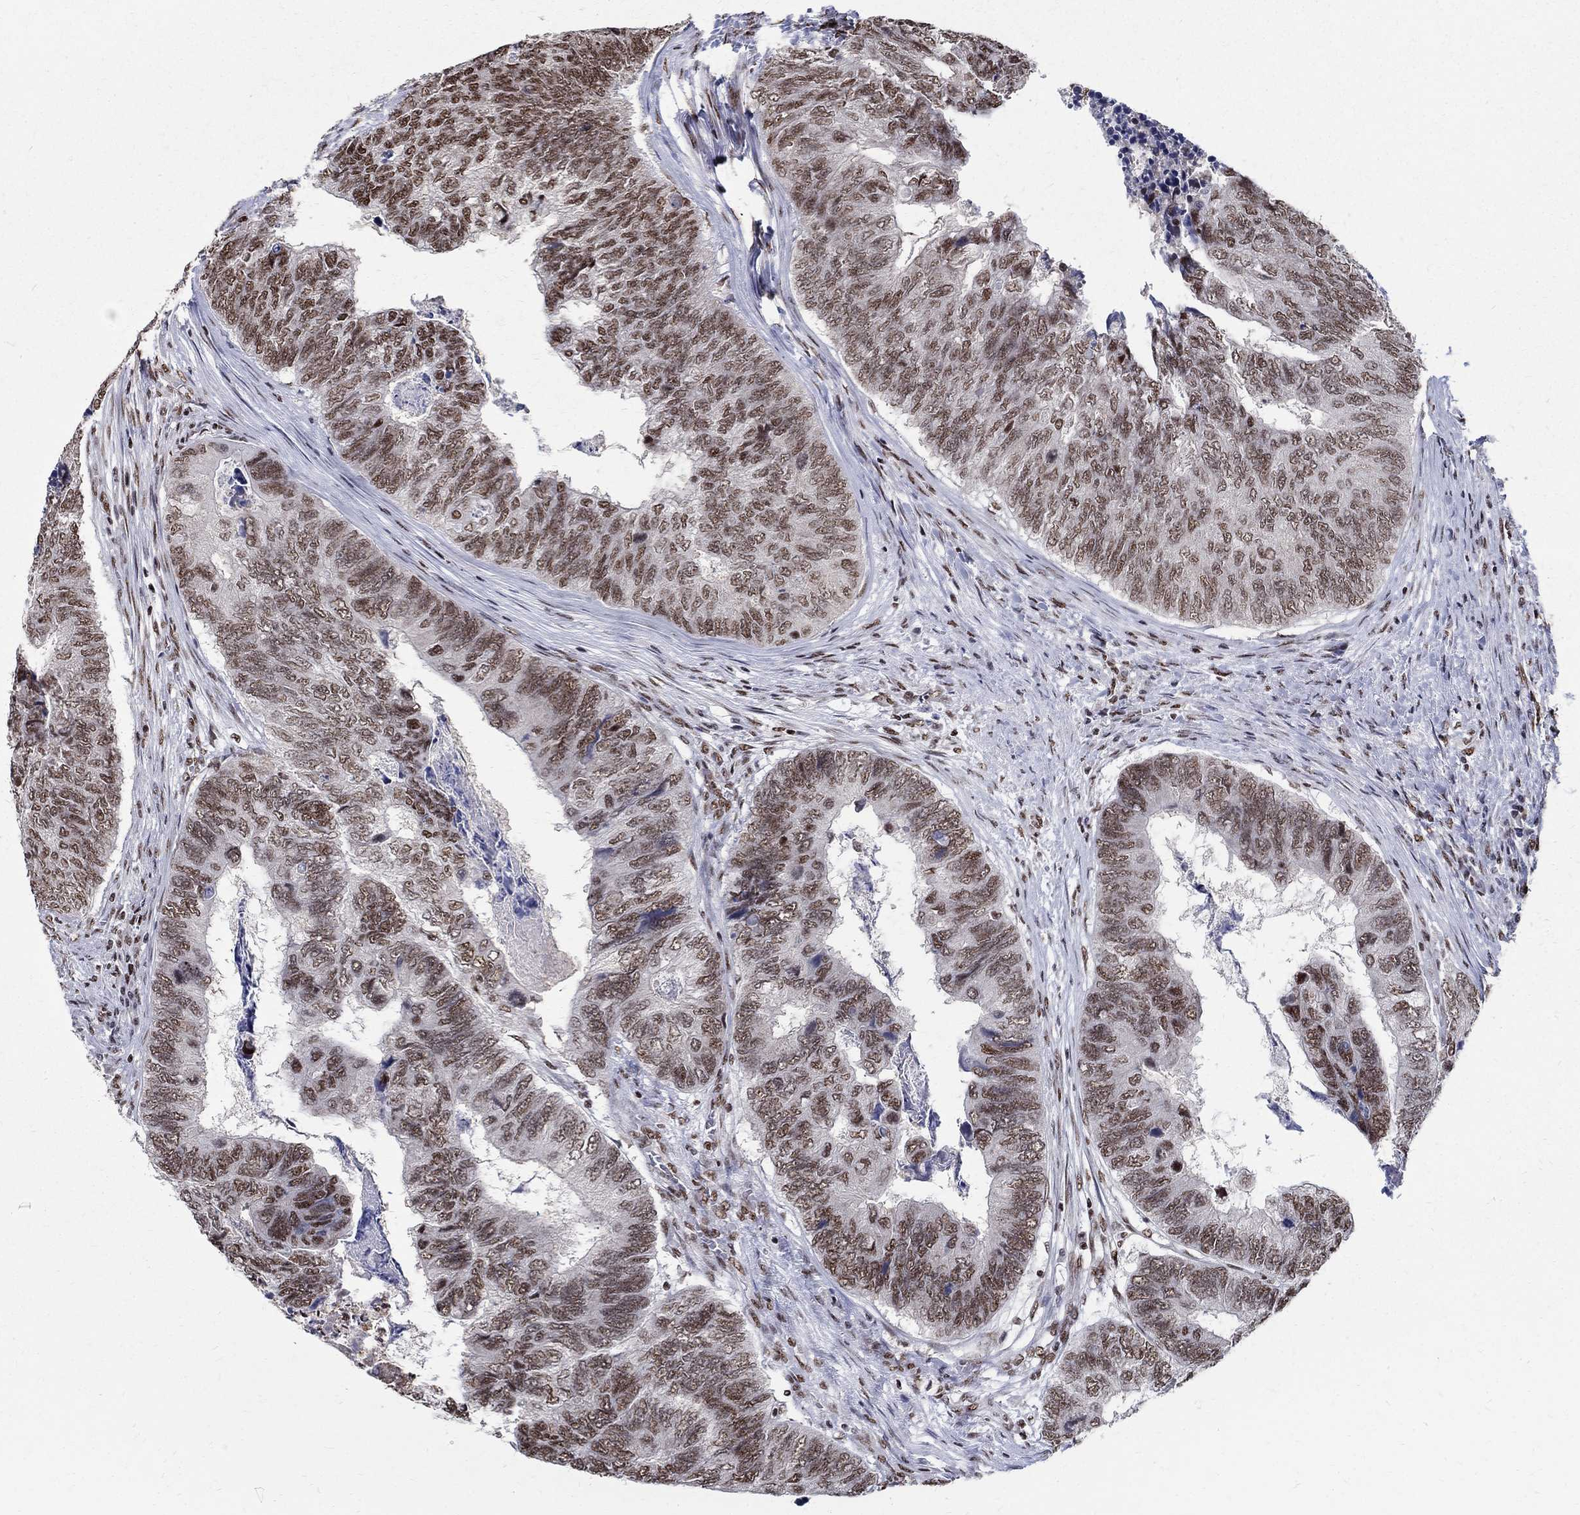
{"staining": {"intensity": "moderate", "quantity": ">75%", "location": "nuclear"}, "tissue": "colorectal cancer", "cell_type": "Tumor cells", "image_type": "cancer", "snomed": [{"axis": "morphology", "description": "Adenocarcinoma, NOS"}, {"axis": "topography", "description": "Colon"}], "caption": "Colorectal adenocarcinoma stained with IHC shows moderate nuclear staining in about >75% of tumor cells.", "gene": "FBXO16", "patient": {"sex": "female", "age": 67}}